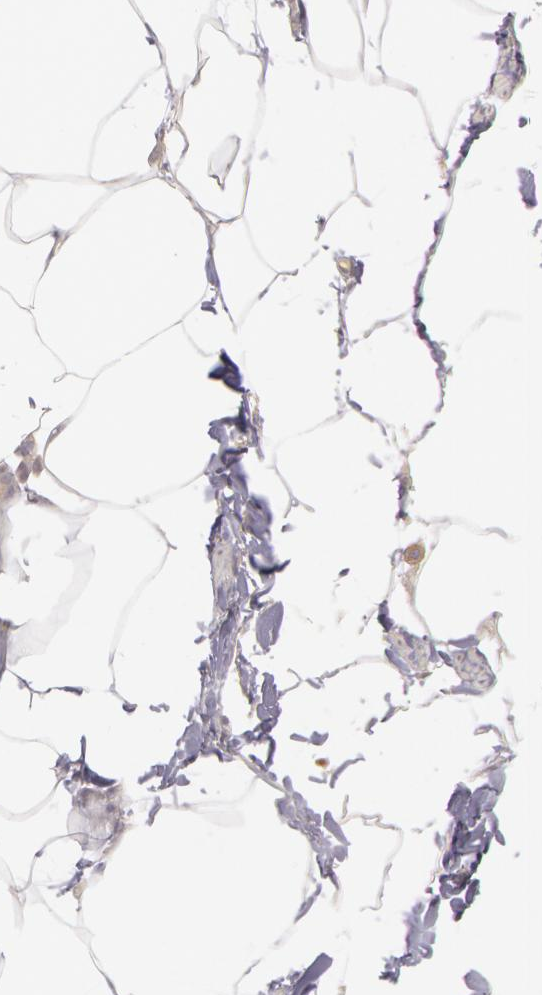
{"staining": {"intensity": "negative", "quantity": "none", "location": "none"}, "tissue": "adipose tissue", "cell_type": "Adipocytes", "image_type": "normal", "snomed": [{"axis": "morphology", "description": "Normal tissue, NOS"}, {"axis": "topography", "description": "Vascular tissue"}], "caption": "Immunohistochemistry micrograph of normal adipose tissue stained for a protein (brown), which reveals no expression in adipocytes. (Immunohistochemistry, brightfield microscopy, high magnification).", "gene": "LBP", "patient": {"sex": "male", "age": 41}}